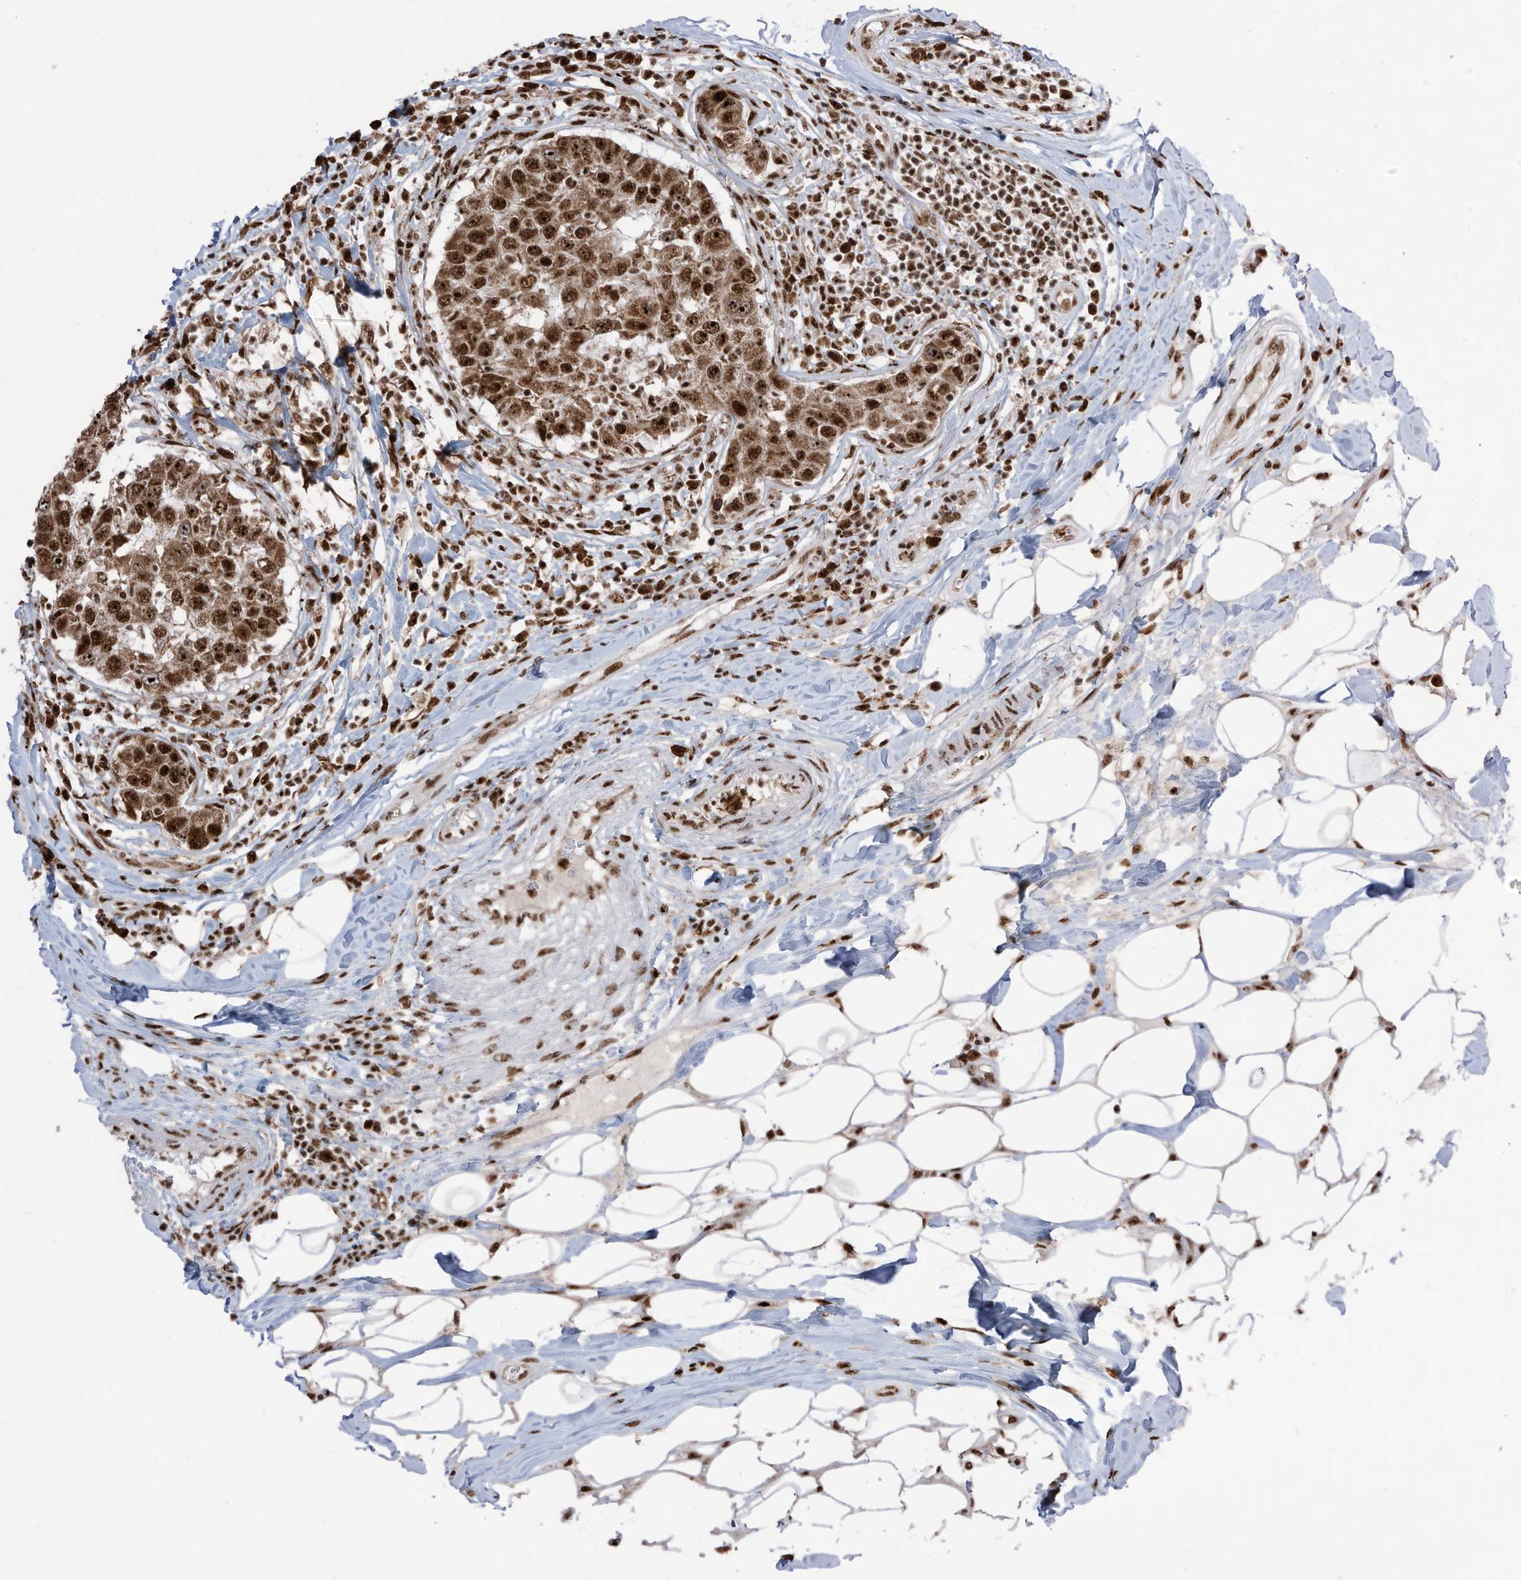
{"staining": {"intensity": "strong", "quantity": ">75%", "location": "cytoplasmic/membranous,nuclear"}, "tissue": "breast cancer", "cell_type": "Tumor cells", "image_type": "cancer", "snomed": [{"axis": "morphology", "description": "Duct carcinoma"}, {"axis": "topography", "description": "Breast"}], "caption": "The photomicrograph demonstrates immunohistochemical staining of invasive ductal carcinoma (breast). There is strong cytoplasmic/membranous and nuclear staining is present in approximately >75% of tumor cells.", "gene": "LBH", "patient": {"sex": "female", "age": 27}}